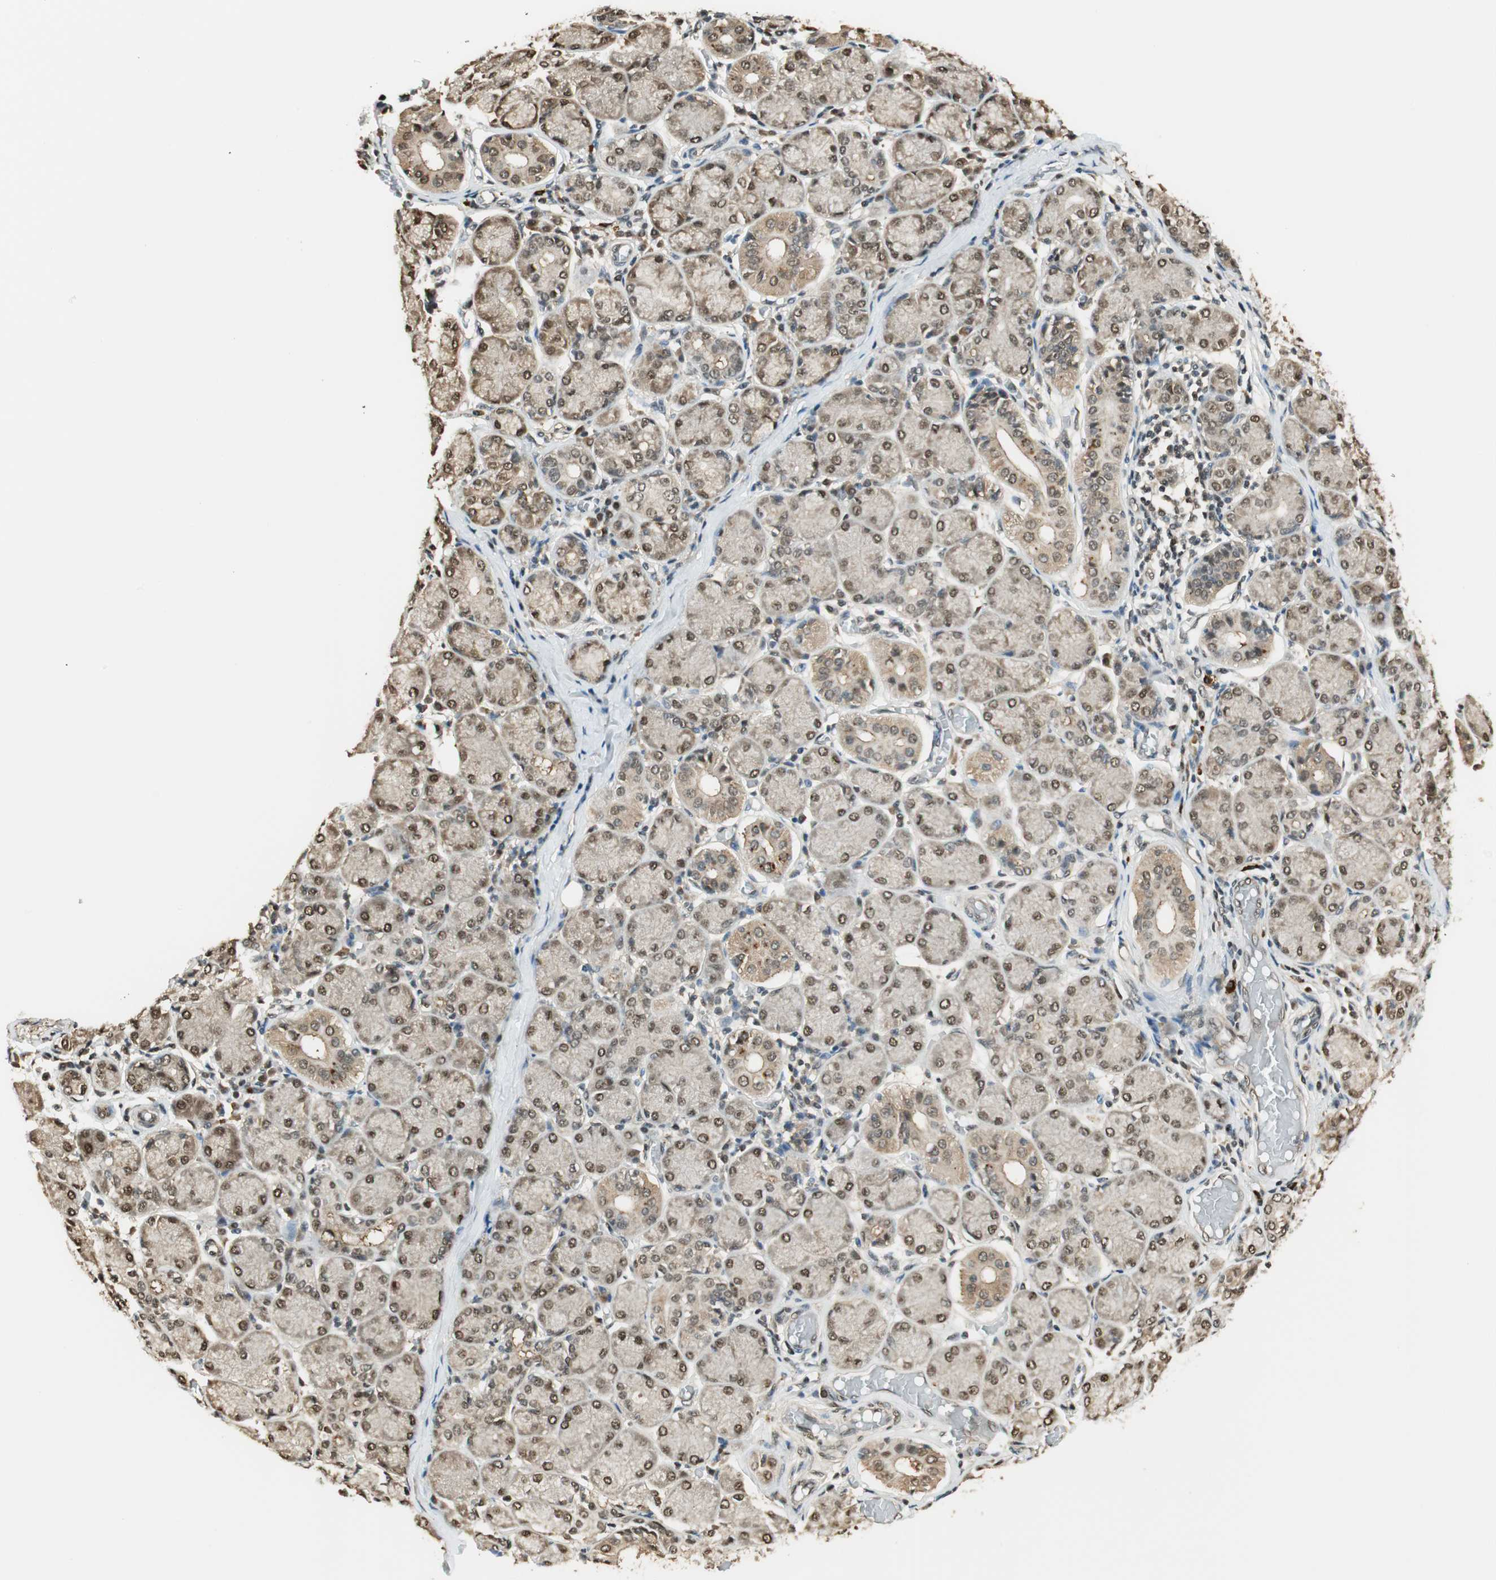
{"staining": {"intensity": "strong", "quantity": ">75%", "location": "cytoplasmic/membranous,nuclear"}, "tissue": "salivary gland", "cell_type": "Glandular cells", "image_type": "normal", "snomed": [{"axis": "morphology", "description": "Normal tissue, NOS"}, {"axis": "topography", "description": "Salivary gland"}], "caption": "Glandular cells exhibit high levels of strong cytoplasmic/membranous,nuclear expression in approximately >75% of cells in unremarkable human salivary gland. Using DAB (brown) and hematoxylin (blue) stains, captured at high magnification using brightfield microscopy.", "gene": "ENSG00000268870", "patient": {"sex": "female", "age": 24}}